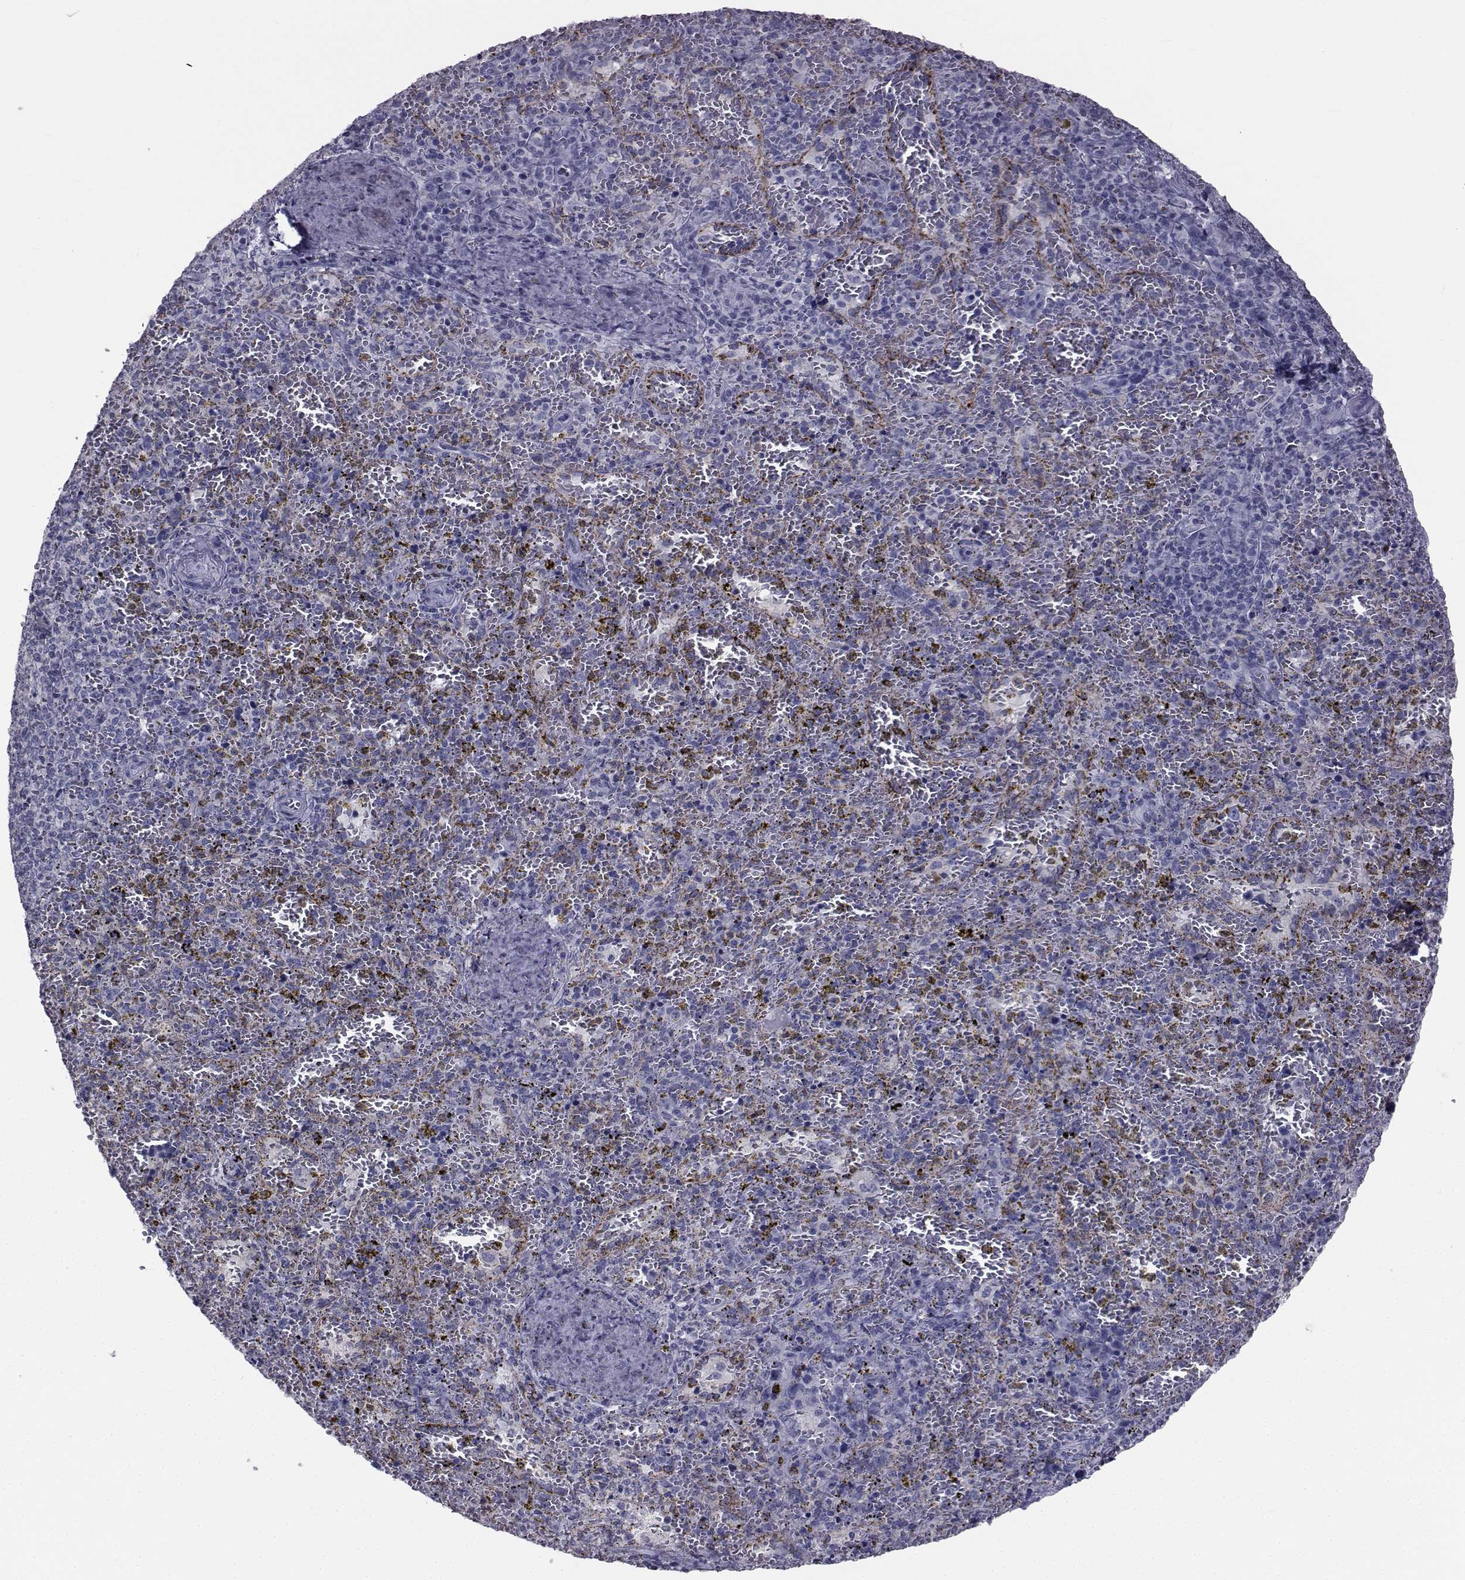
{"staining": {"intensity": "negative", "quantity": "none", "location": "none"}, "tissue": "spleen", "cell_type": "Cells in red pulp", "image_type": "normal", "snomed": [{"axis": "morphology", "description": "Normal tissue, NOS"}, {"axis": "topography", "description": "Spleen"}], "caption": "Cells in red pulp show no significant protein positivity in benign spleen. Nuclei are stained in blue.", "gene": "FDXR", "patient": {"sex": "female", "age": 50}}